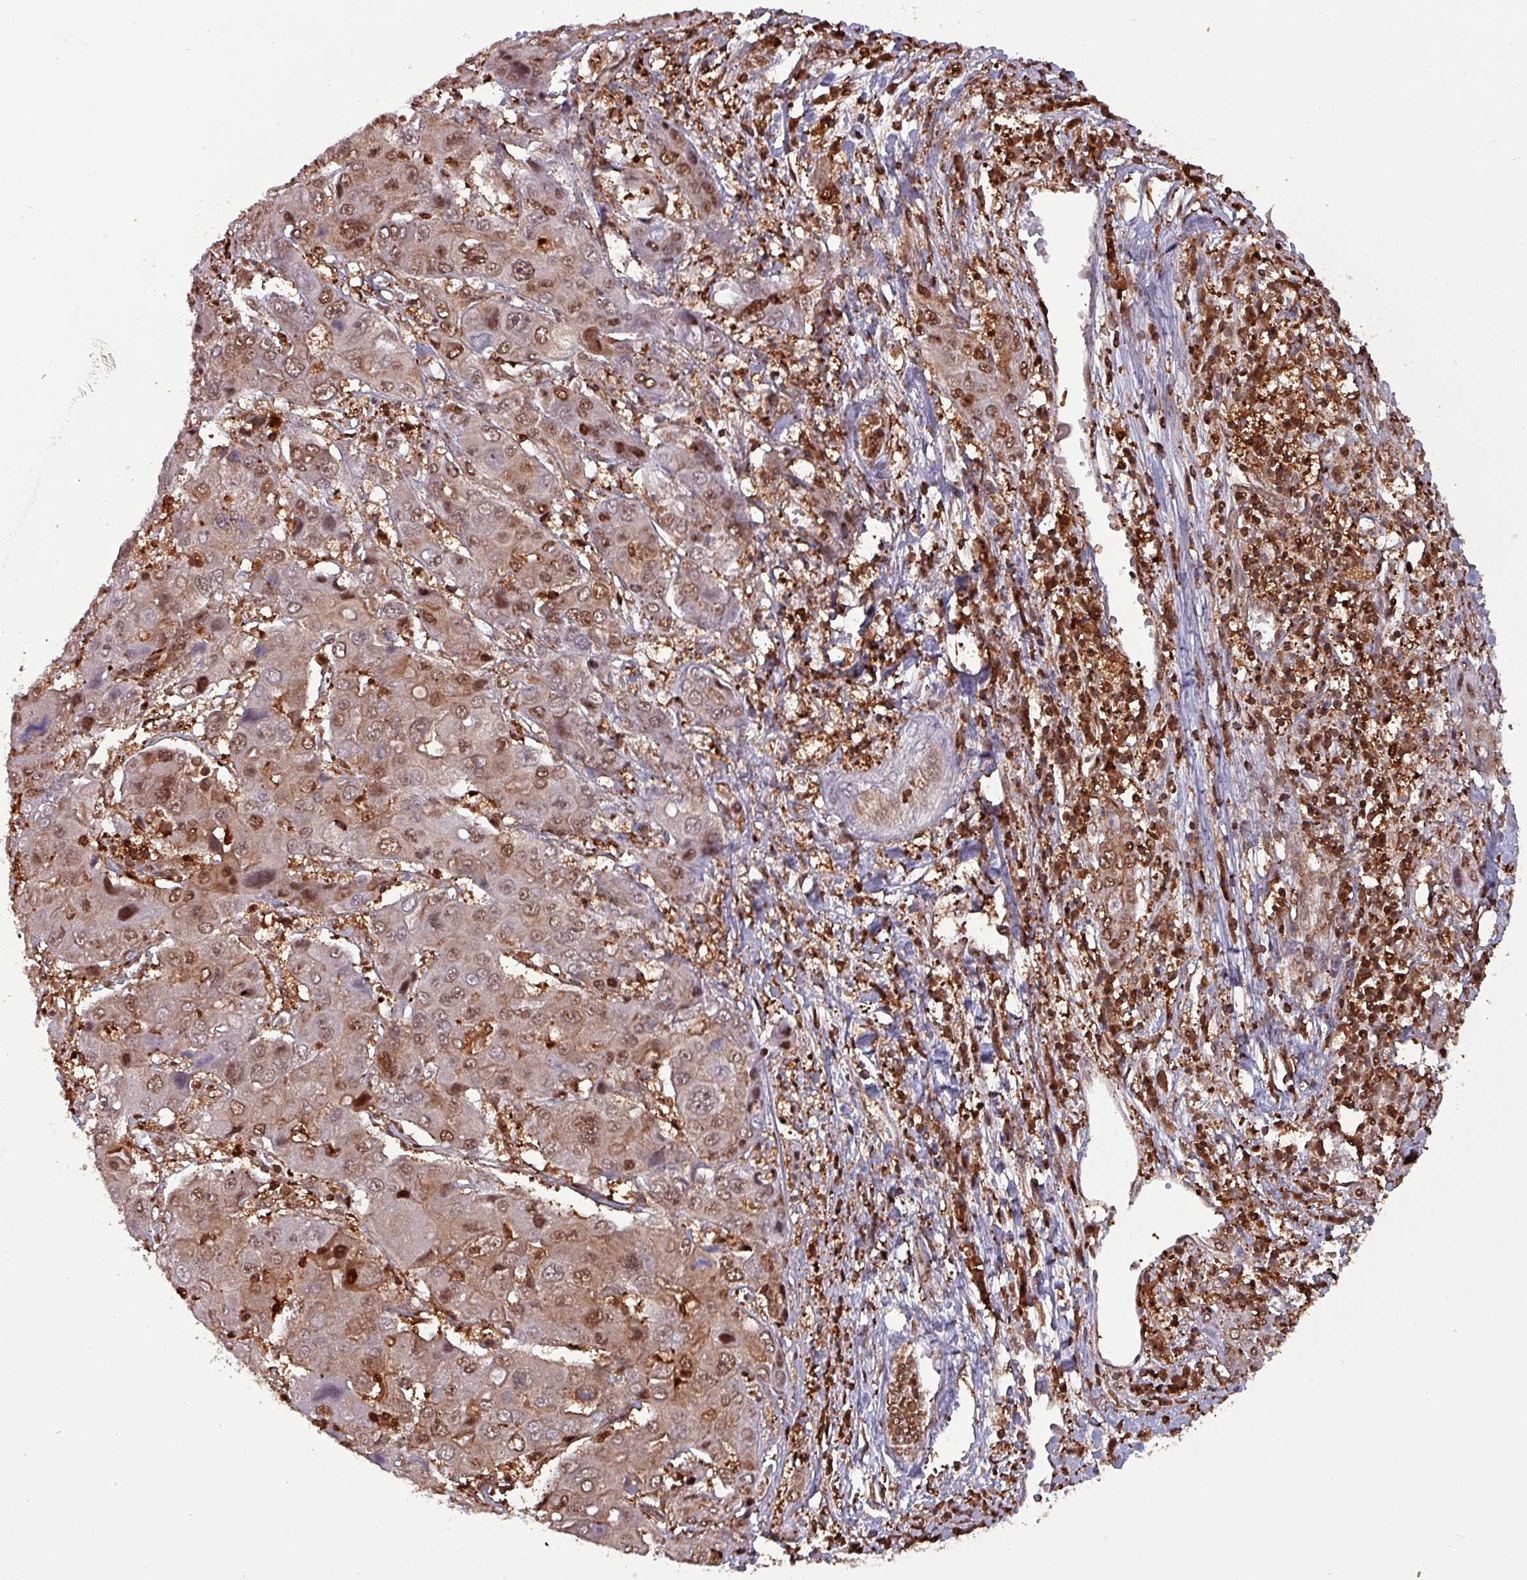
{"staining": {"intensity": "moderate", "quantity": ">75%", "location": "cytoplasmic/membranous,nuclear"}, "tissue": "liver cancer", "cell_type": "Tumor cells", "image_type": "cancer", "snomed": [{"axis": "morphology", "description": "Cholangiocarcinoma"}, {"axis": "topography", "description": "Liver"}], "caption": "The histopathology image exhibits immunohistochemical staining of liver cancer. There is moderate cytoplasmic/membranous and nuclear expression is present in approximately >75% of tumor cells. (IHC, brightfield microscopy, high magnification).", "gene": "PSMB8", "patient": {"sex": "male", "age": 67}}